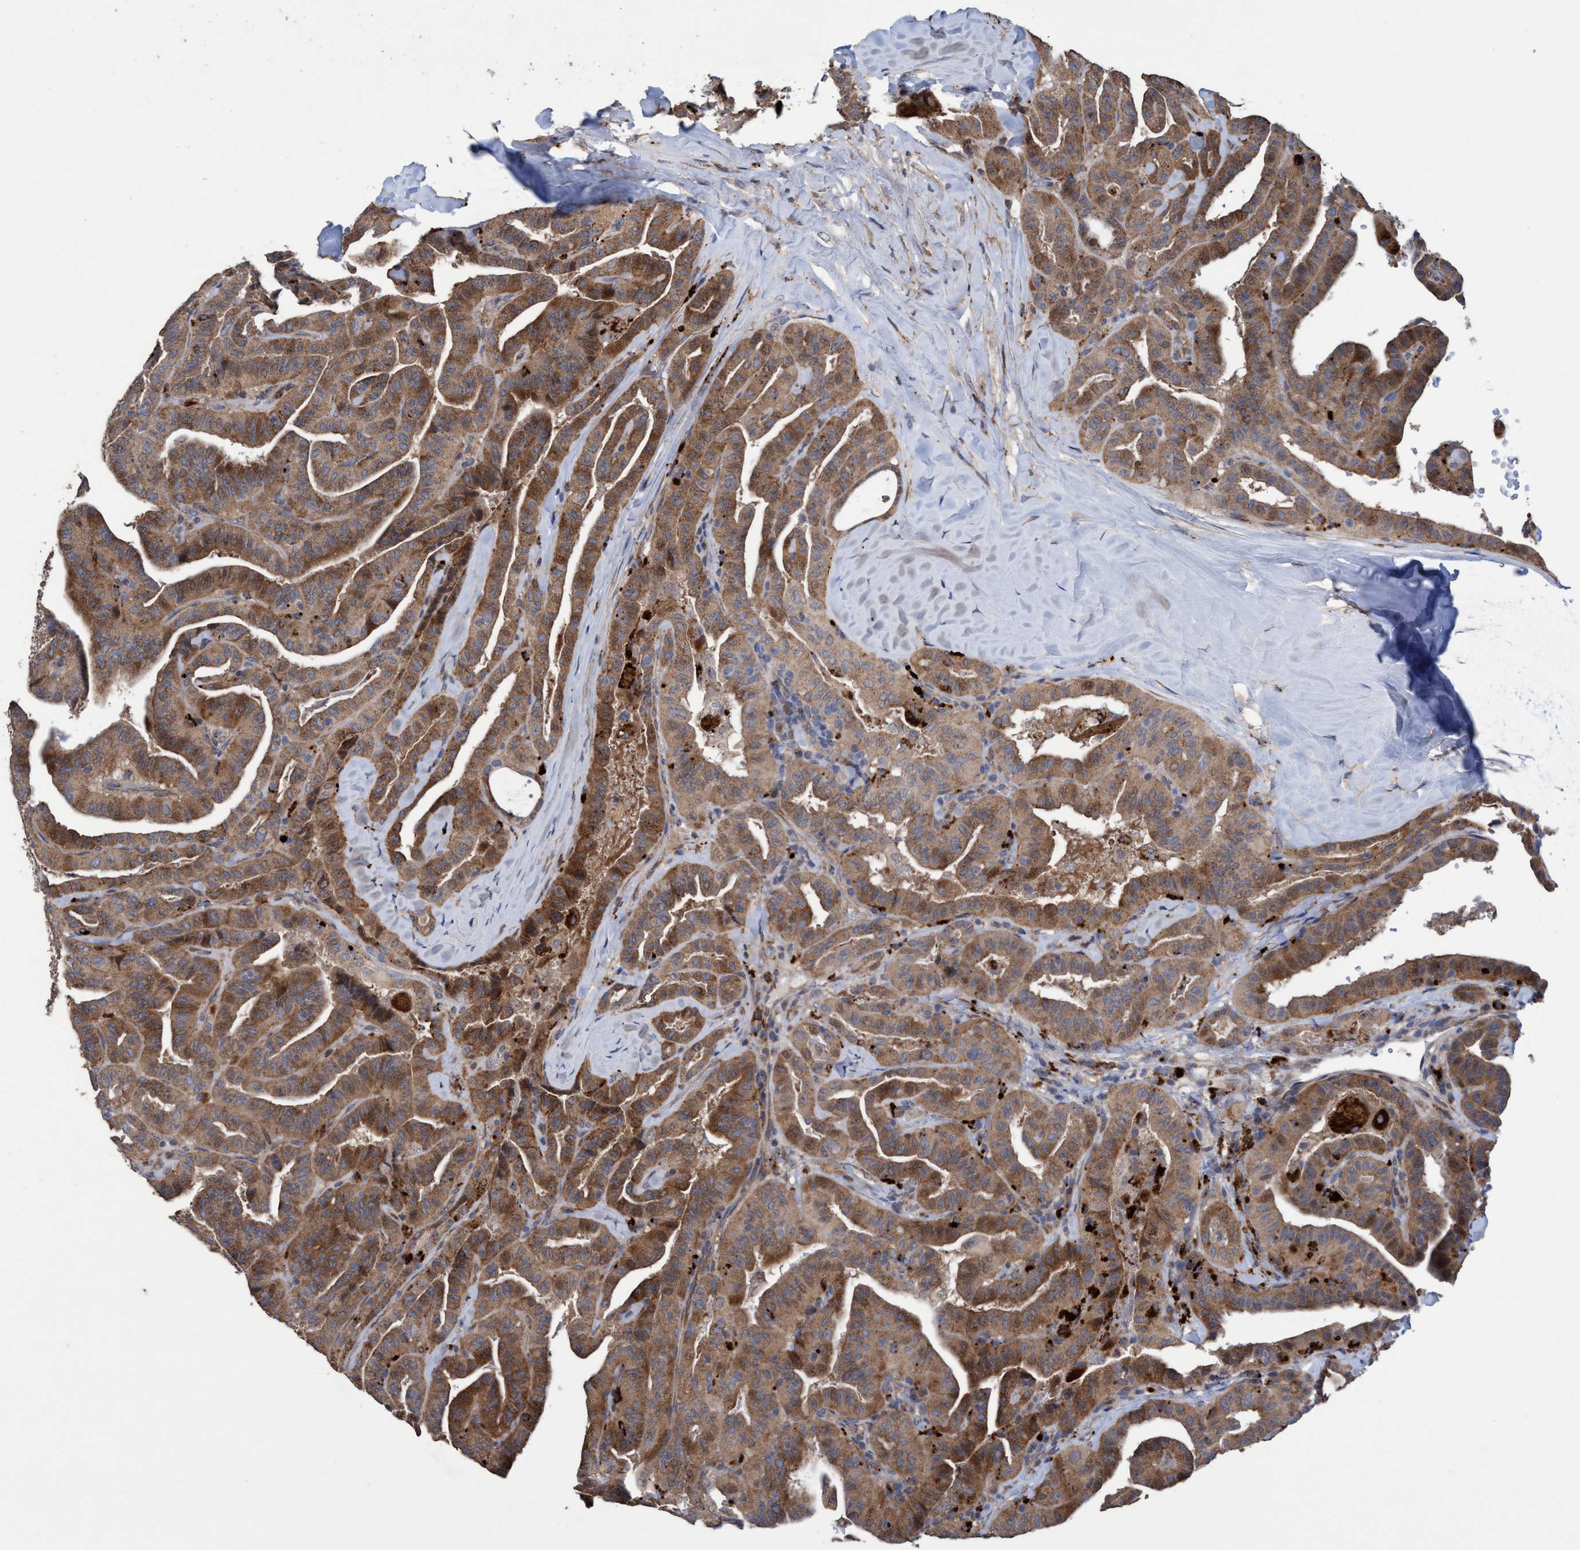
{"staining": {"intensity": "moderate", "quantity": ">75%", "location": "cytoplasmic/membranous"}, "tissue": "thyroid cancer", "cell_type": "Tumor cells", "image_type": "cancer", "snomed": [{"axis": "morphology", "description": "Papillary adenocarcinoma, NOS"}, {"axis": "topography", "description": "Thyroid gland"}], "caption": "Protein expression analysis of human papillary adenocarcinoma (thyroid) reveals moderate cytoplasmic/membranous staining in about >75% of tumor cells.", "gene": "BBS9", "patient": {"sex": "male", "age": 77}}